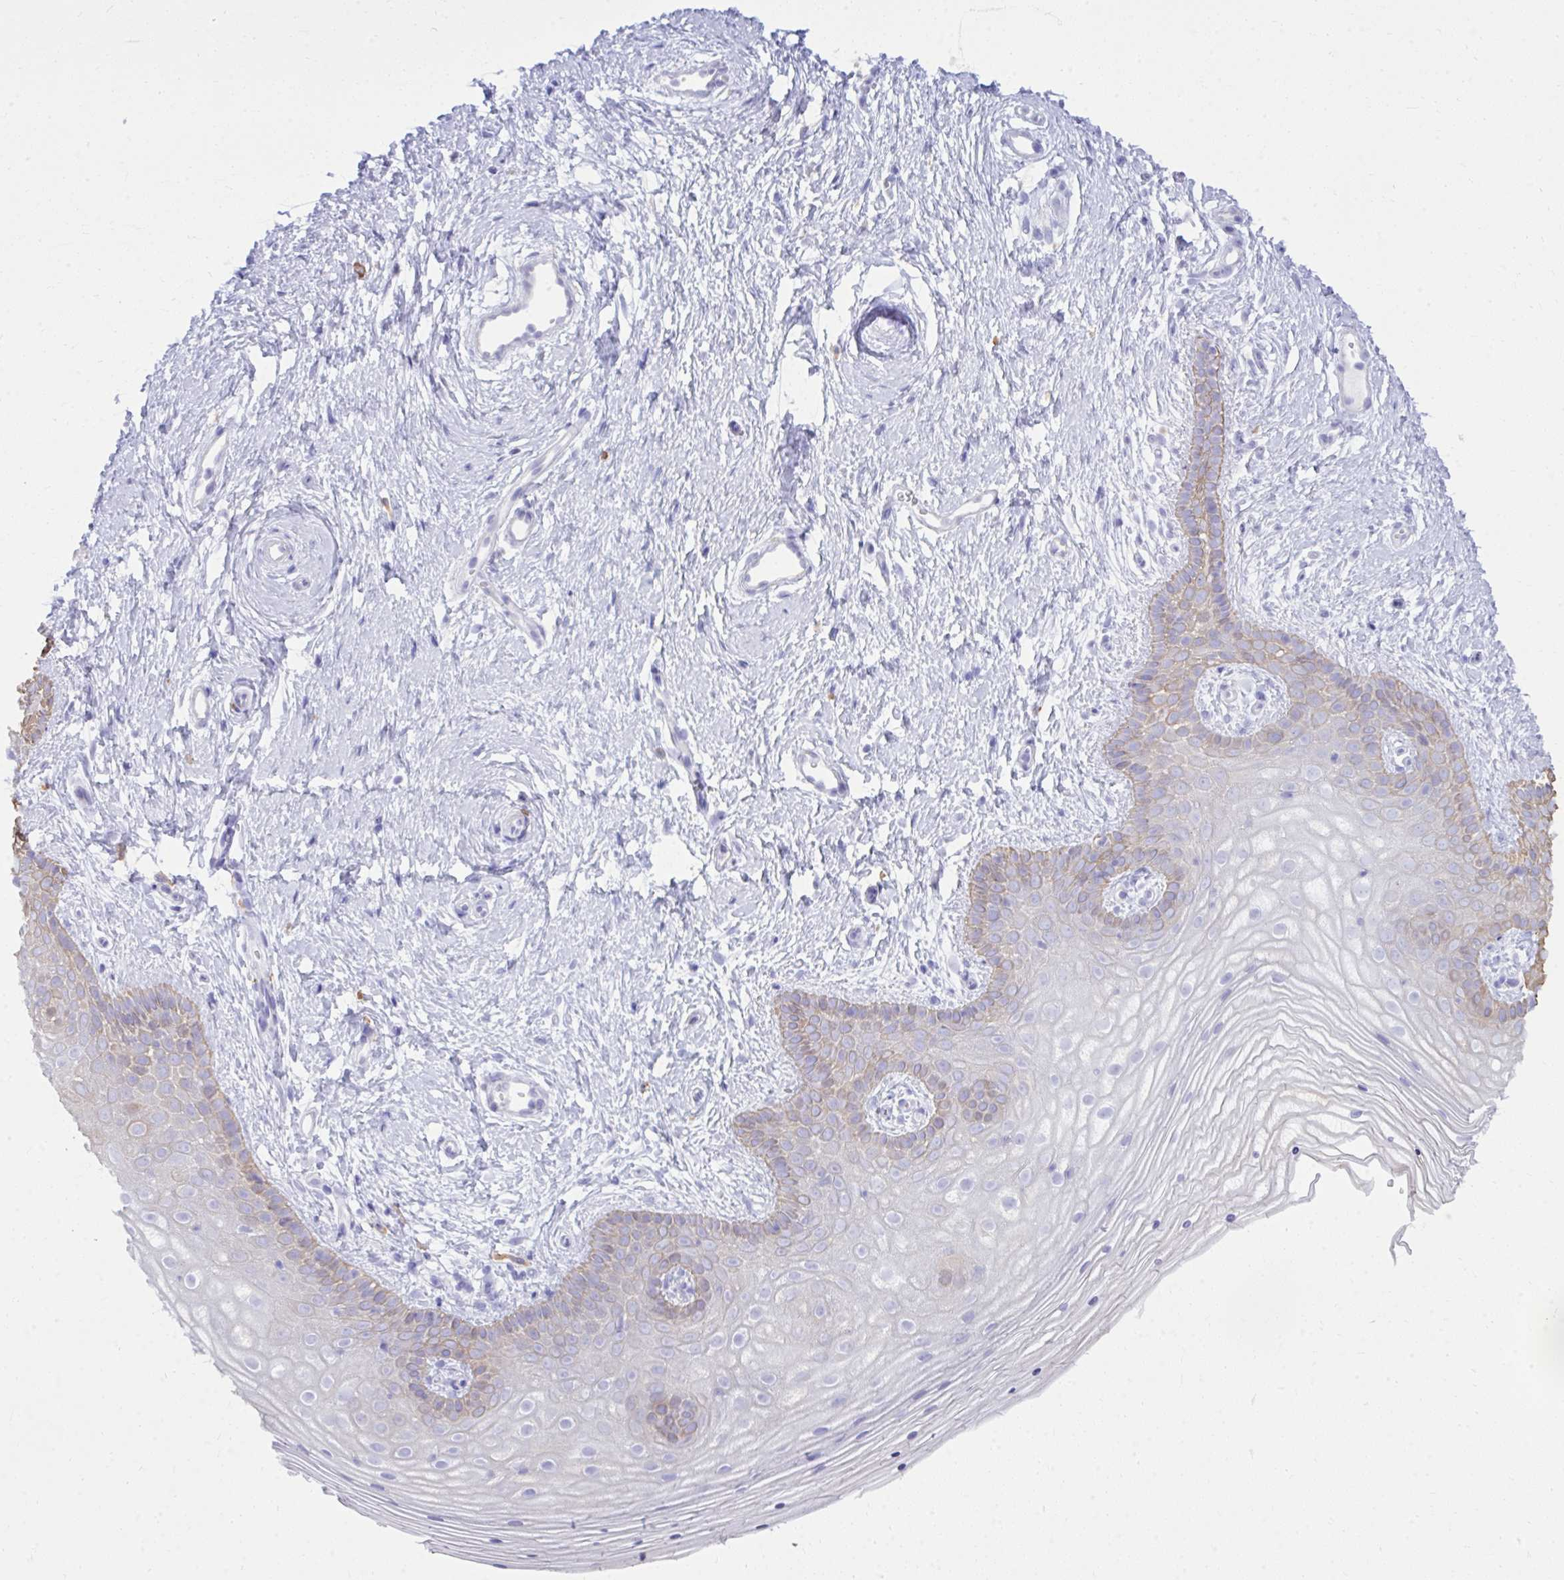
{"staining": {"intensity": "weak", "quantity": "<25%", "location": "cytoplasmic/membranous"}, "tissue": "vagina", "cell_type": "Squamous epithelial cells", "image_type": "normal", "snomed": [{"axis": "morphology", "description": "Normal tissue, NOS"}, {"axis": "topography", "description": "Vagina"}], "caption": "Photomicrograph shows no significant protein staining in squamous epithelial cells of normal vagina.", "gene": "PSD", "patient": {"sex": "female", "age": 38}}